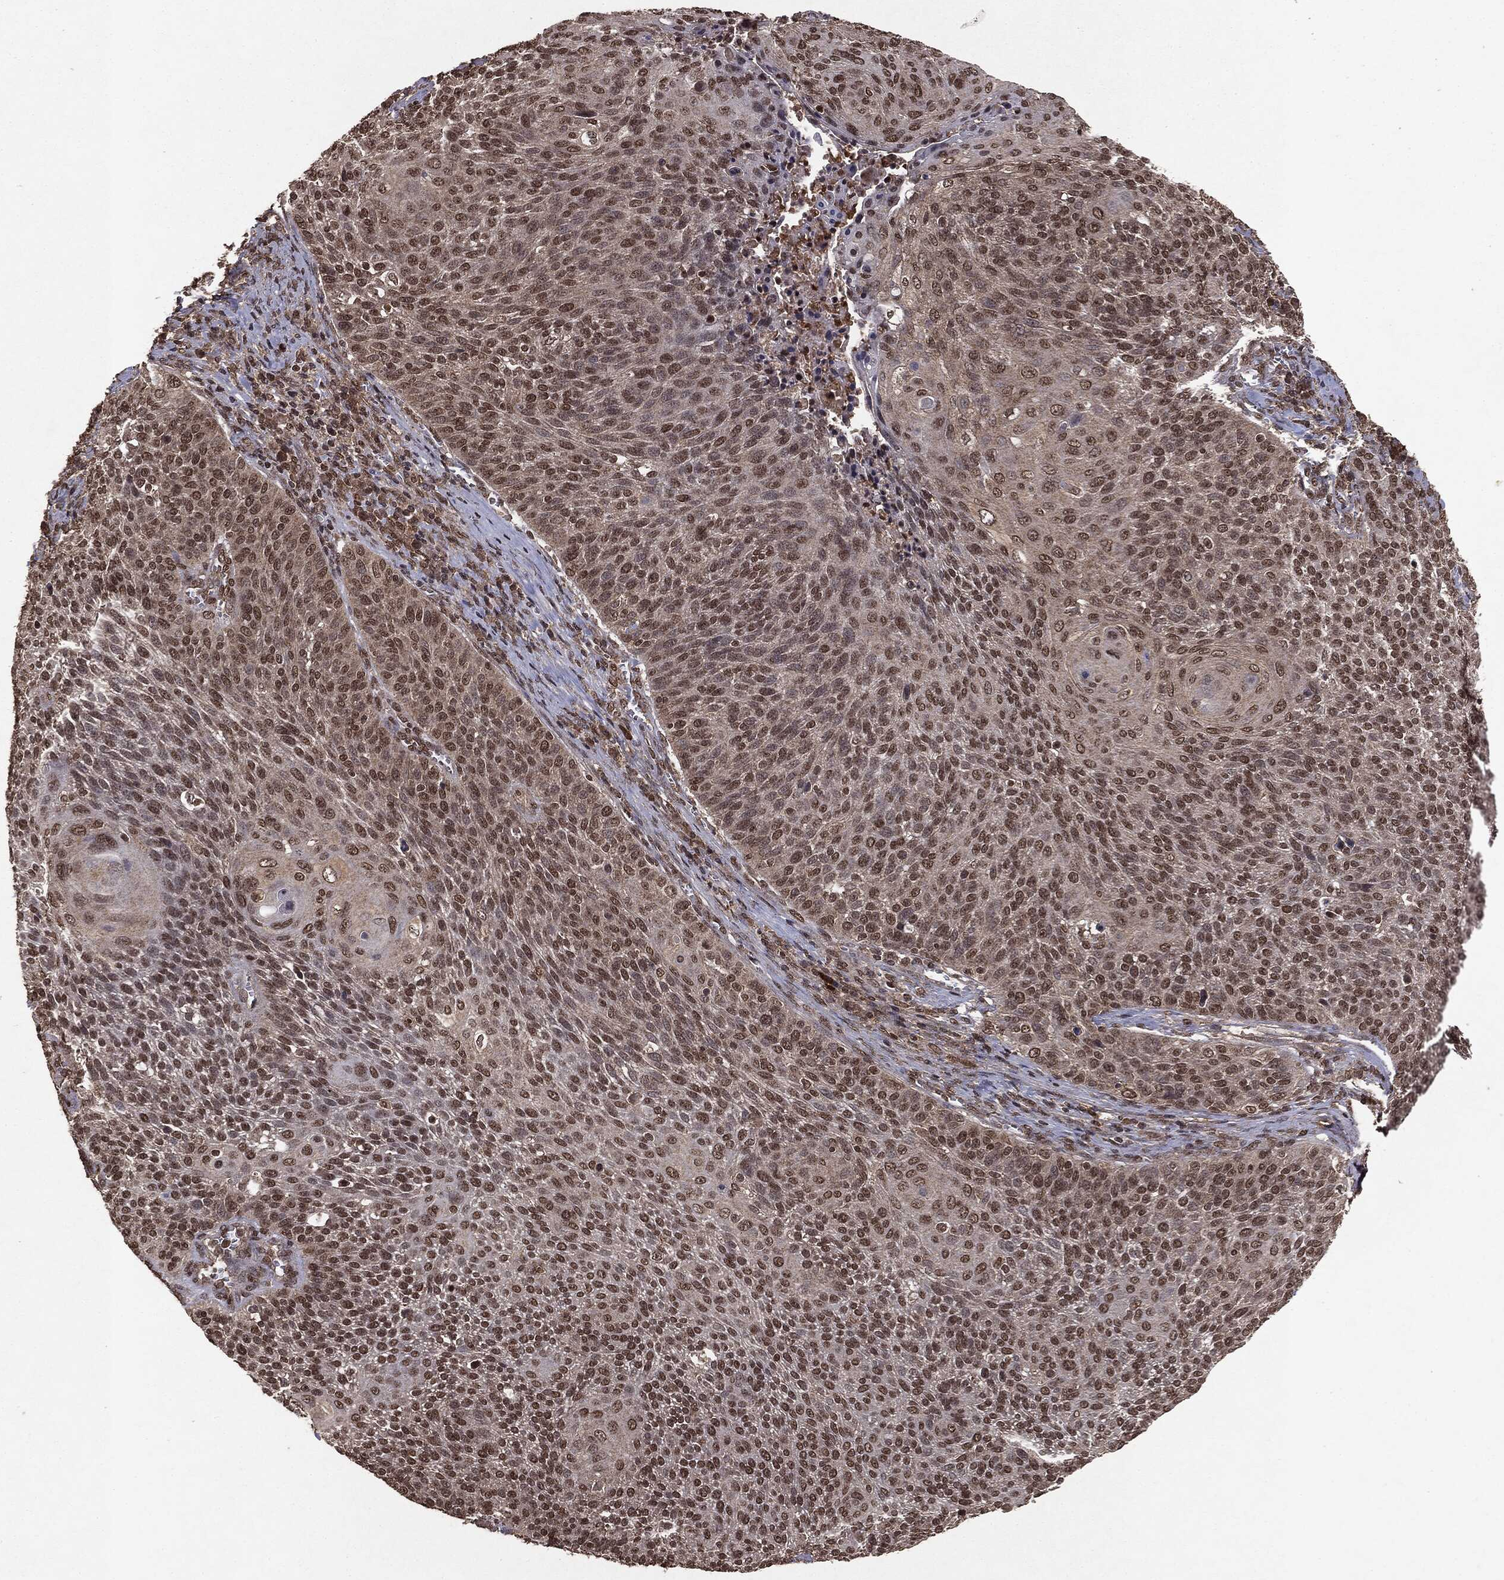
{"staining": {"intensity": "moderate", "quantity": ">75%", "location": "nuclear"}, "tissue": "cervical cancer", "cell_type": "Tumor cells", "image_type": "cancer", "snomed": [{"axis": "morphology", "description": "Squamous cell carcinoma, NOS"}, {"axis": "topography", "description": "Cervix"}], "caption": "Approximately >75% of tumor cells in human cervical cancer (squamous cell carcinoma) display moderate nuclear protein positivity as visualized by brown immunohistochemical staining.", "gene": "PEBP1", "patient": {"sex": "female", "age": 31}}